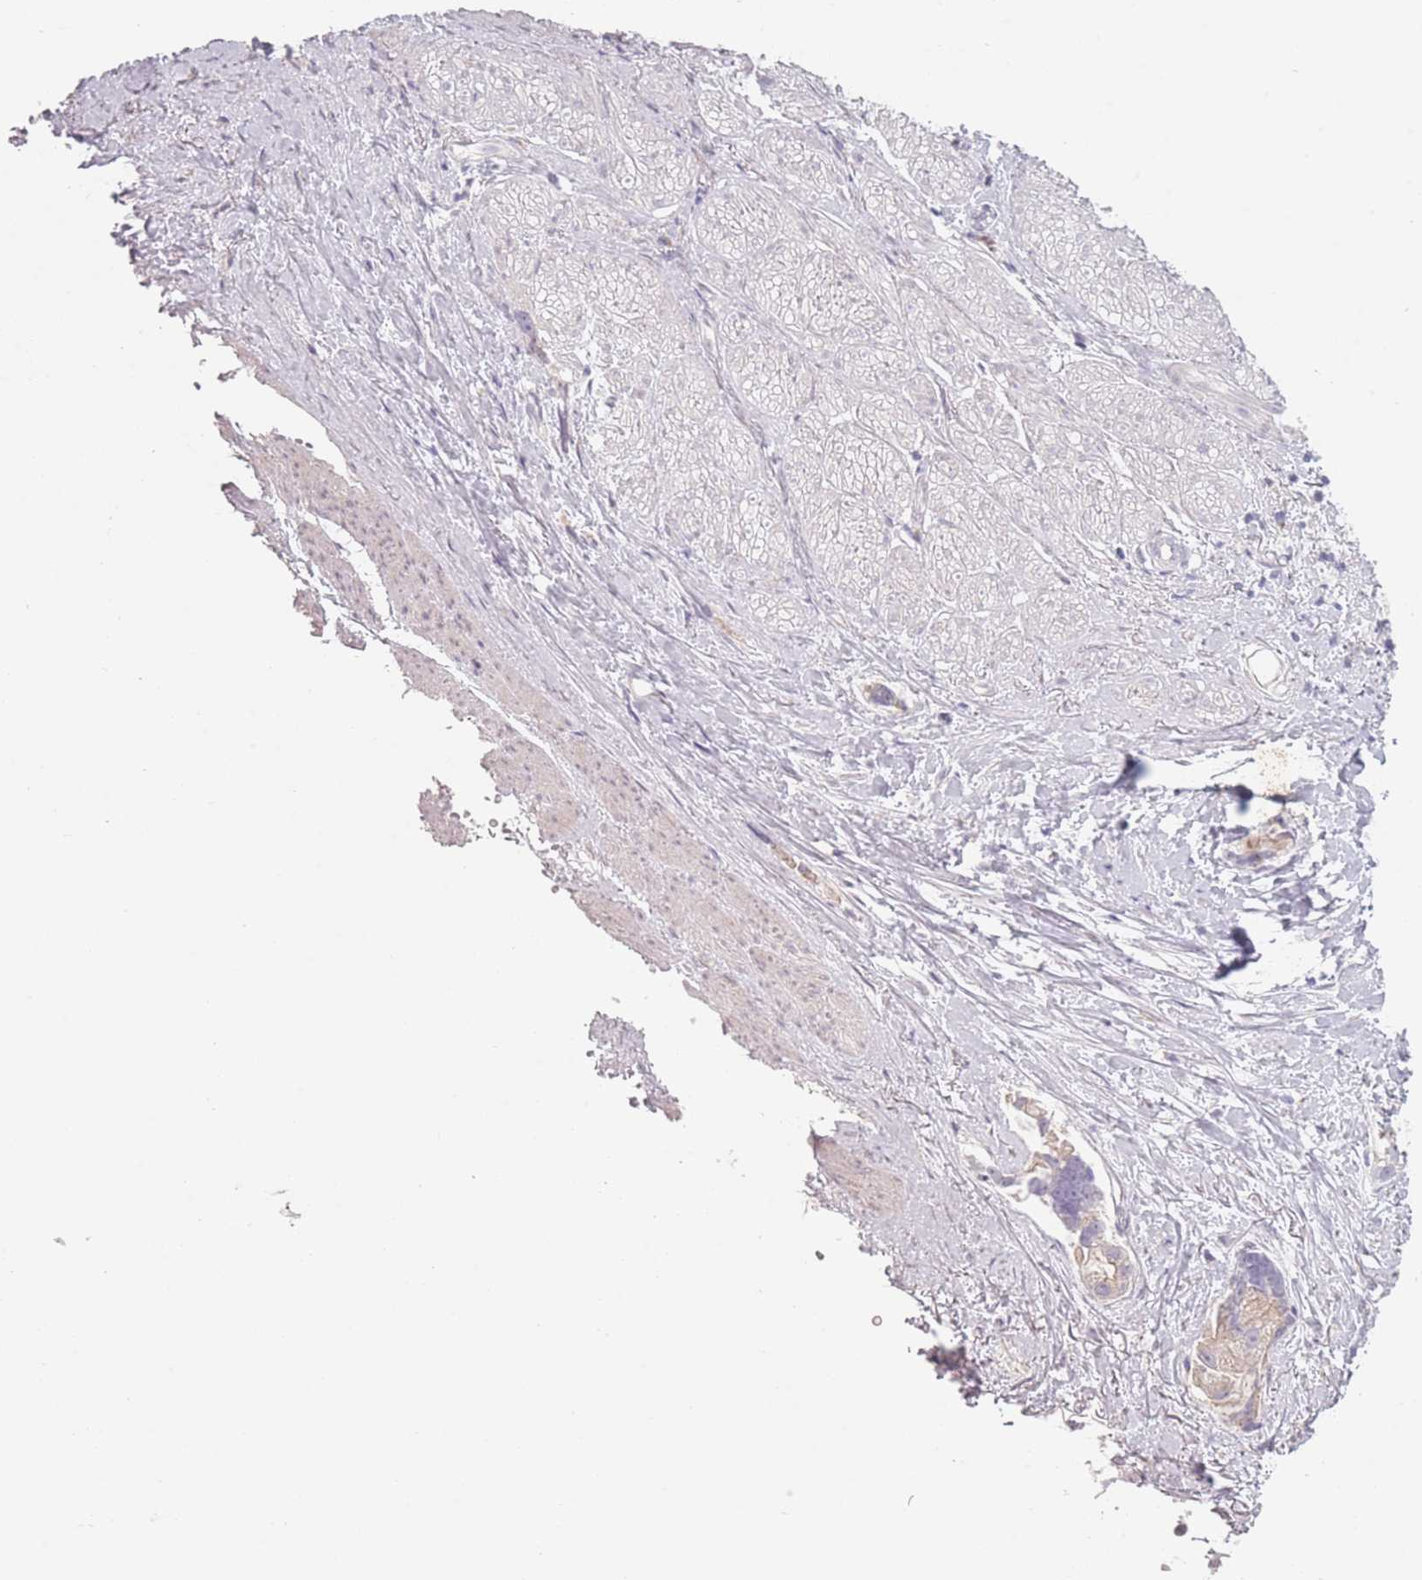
{"staining": {"intensity": "weak", "quantity": "25%-75%", "location": "cytoplasmic/membranous"}, "tissue": "stomach cancer", "cell_type": "Tumor cells", "image_type": "cancer", "snomed": [{"axis": "morphology", "description": "Adenocarcinoma, NOS"}, {"axis": "topography", "description": "Stomach"}], "caption": "The image demonstrates immunohistochemical staining of stomach cancer (adenocarcinoma). There is weak cytoplasmic/membranous staining is appreciated in about 25%-75% of tumor cells.", "gene": "RASL10B", "patient": {"sex": "male", "age": 55}}